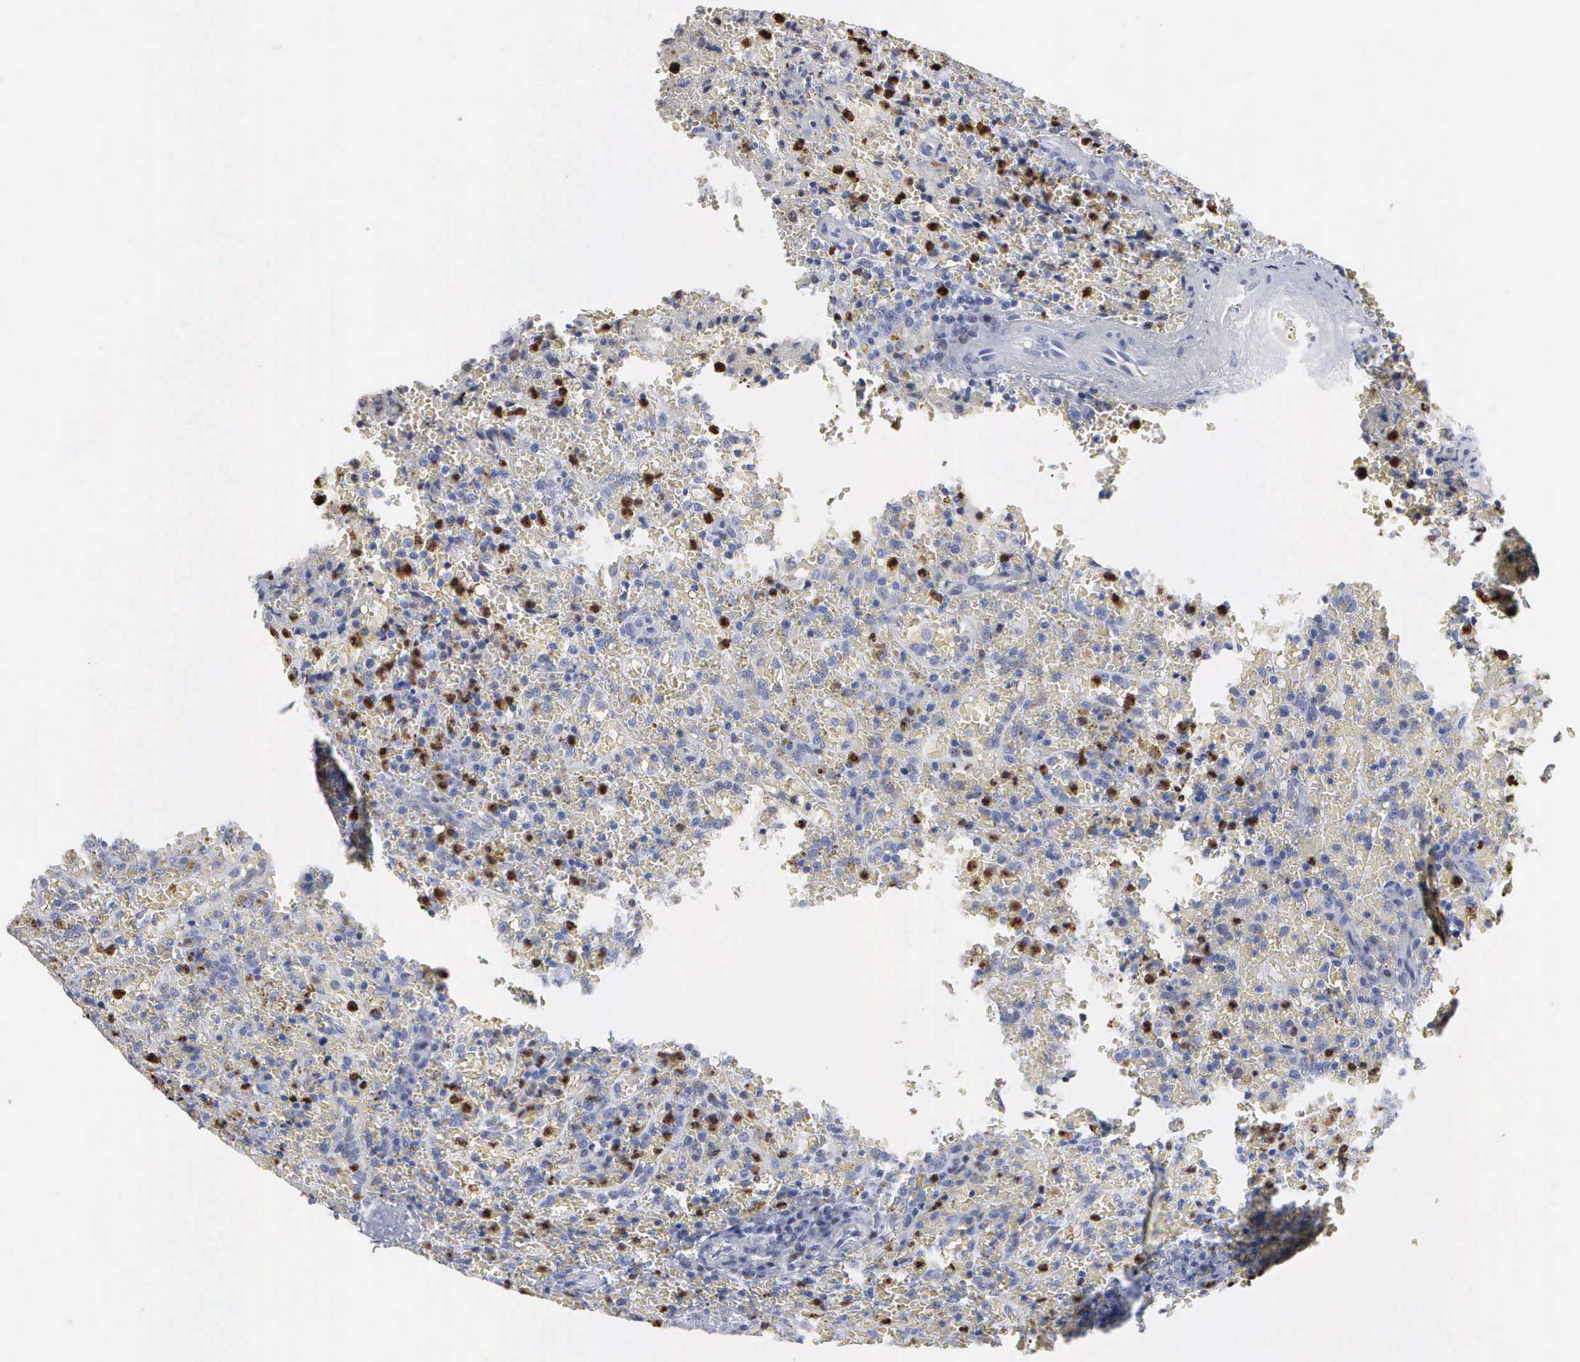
{"staining": {"intensity": "negative", "quantity": "none", "location": "none"}, "tissue": "lymphoma", "cell_type": "Tumor cells", "image_type": "cancer", "snomed": [{"axis": "morphology", "description": "Malignant lymphoma, non-Hodgkin's type, High grade"}, {"axis": "topography", "description": "Spleen"}, {"axis": "topography", "description": "Lymph node"}], "caption": "An IHC photomicrograph of lymphoma is shown. There is no staining in tumor cells of lymphoma.", "gene": "SPIN3", "patient": {"sex": "female", "age": 70}}